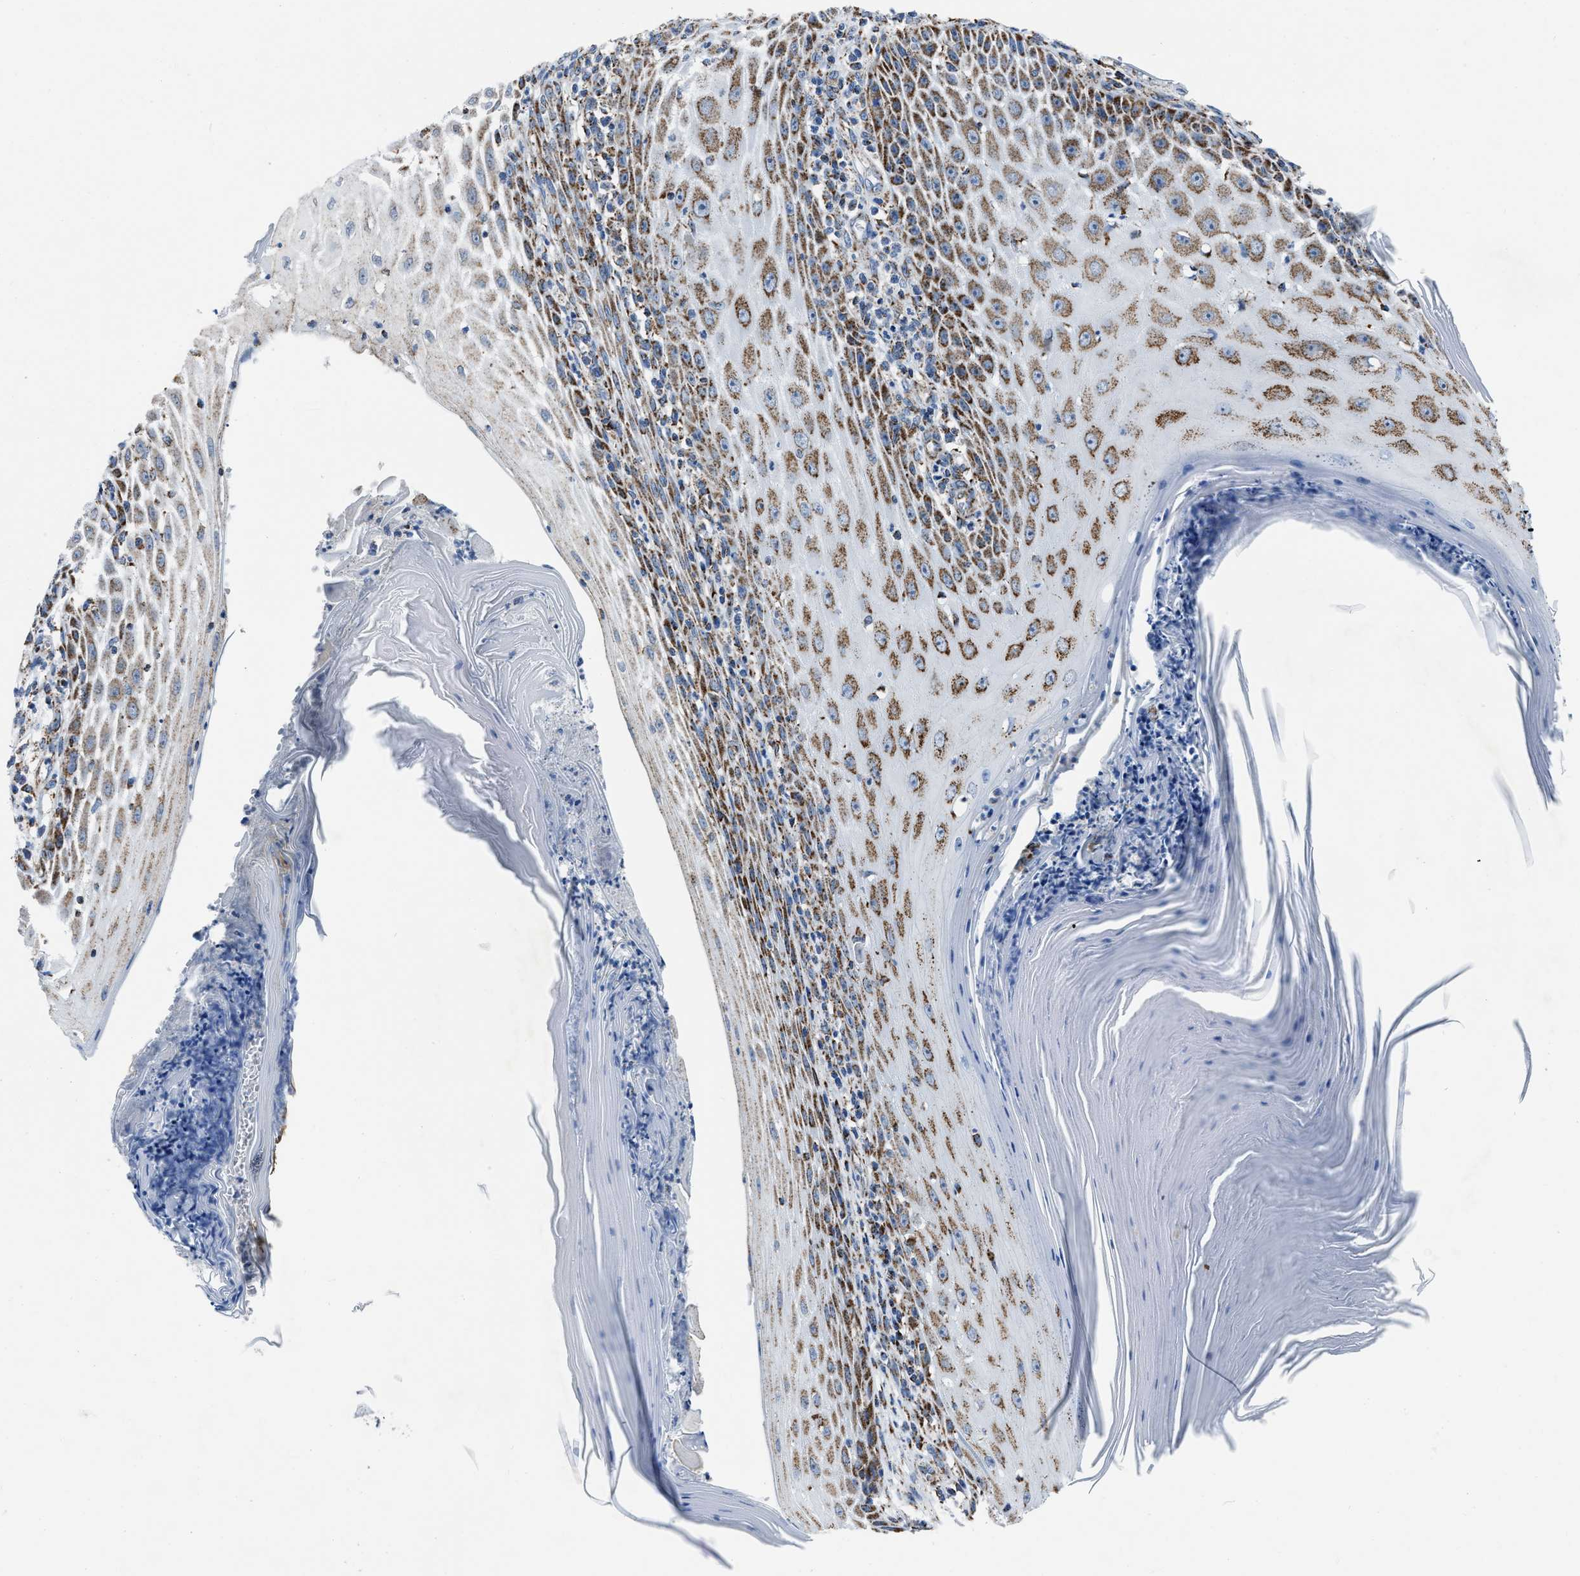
{"staining": {"intensity": "moderate", "quantity": ">75%", "location": "cytoplasmic/membranous"}, "tissue": "skin cancer", "cell_type": "Tumor cells", "image_type": "cancer", "snomed": [{"axis": "morphology", "description": "Squamous cell carcinoma, NOS"}, {"axis": "topography", "description": "Skin"}], "caption": "Immunohistochemical staining of skin cancer exhibits medium levels of moderate cytoplasmic/membranous protein positivity in approximately >75% of tumor cells.", "gene": "NSD3", "patient": {"sex": "female", "age": 73}}